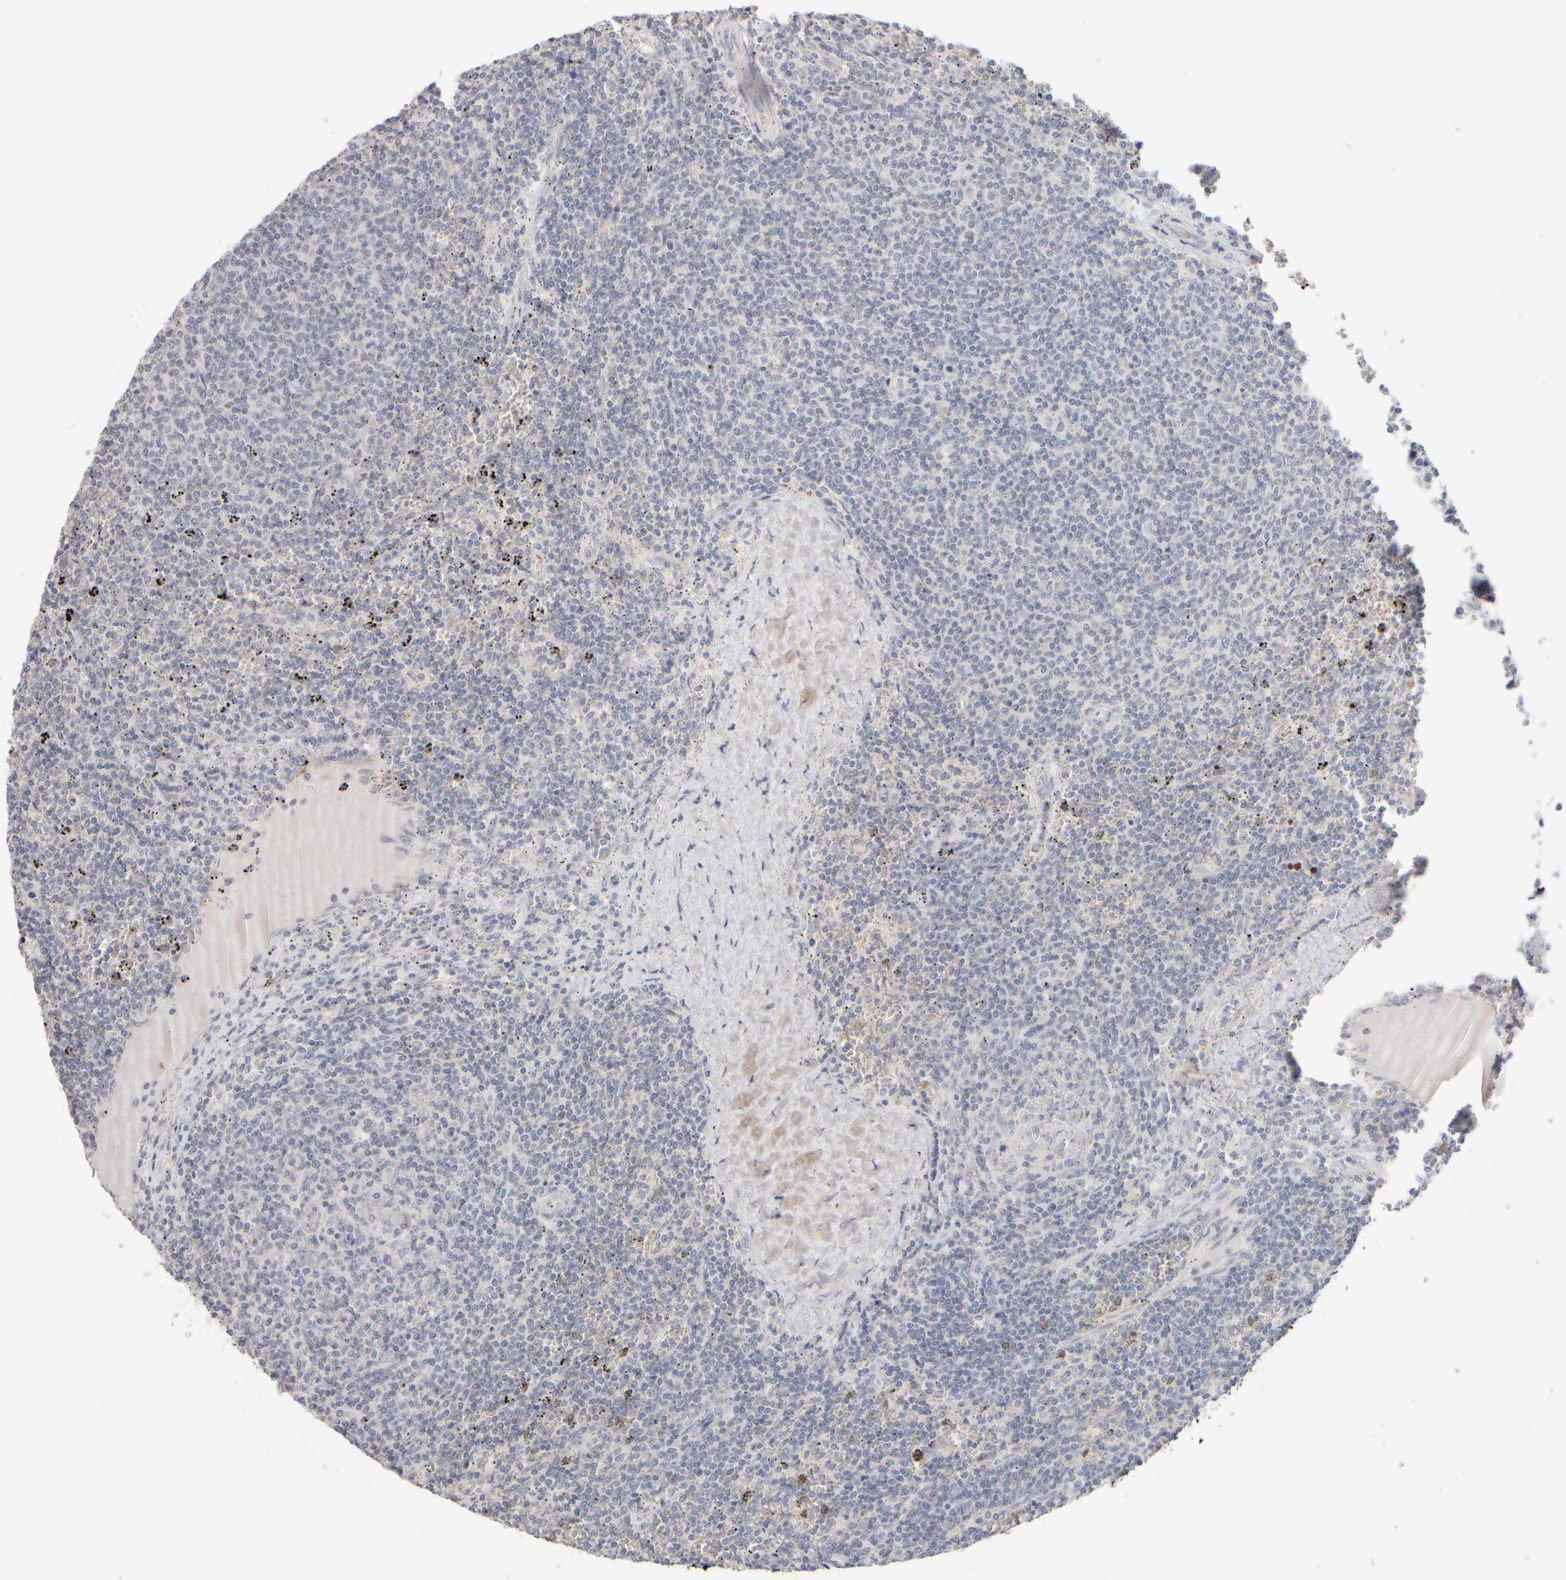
{"staining": {"intensity": "negative", "quantity": "none", "location": "none"}, "tissue": "lymphoma", "cell_type": "Tumor cells", "image_type": "cancer", "snomed": [{"axis": "morphology", "description": "Malignant lymphoma, non-Hodgkin's type, Low grade"}, {"axis": "topography", "description": "Spleen"}], "caption": "An immunohistochemistry photomicrograph of malignant lymphoma, non-Hodgkin's type (low-grade) is shown. There is no staining in tumor cells of malignant lymphoma, non-Hodgkin's type (low-grade).", "gene": "ZNF112", "patient": {"sex": "female", "age": 50}}